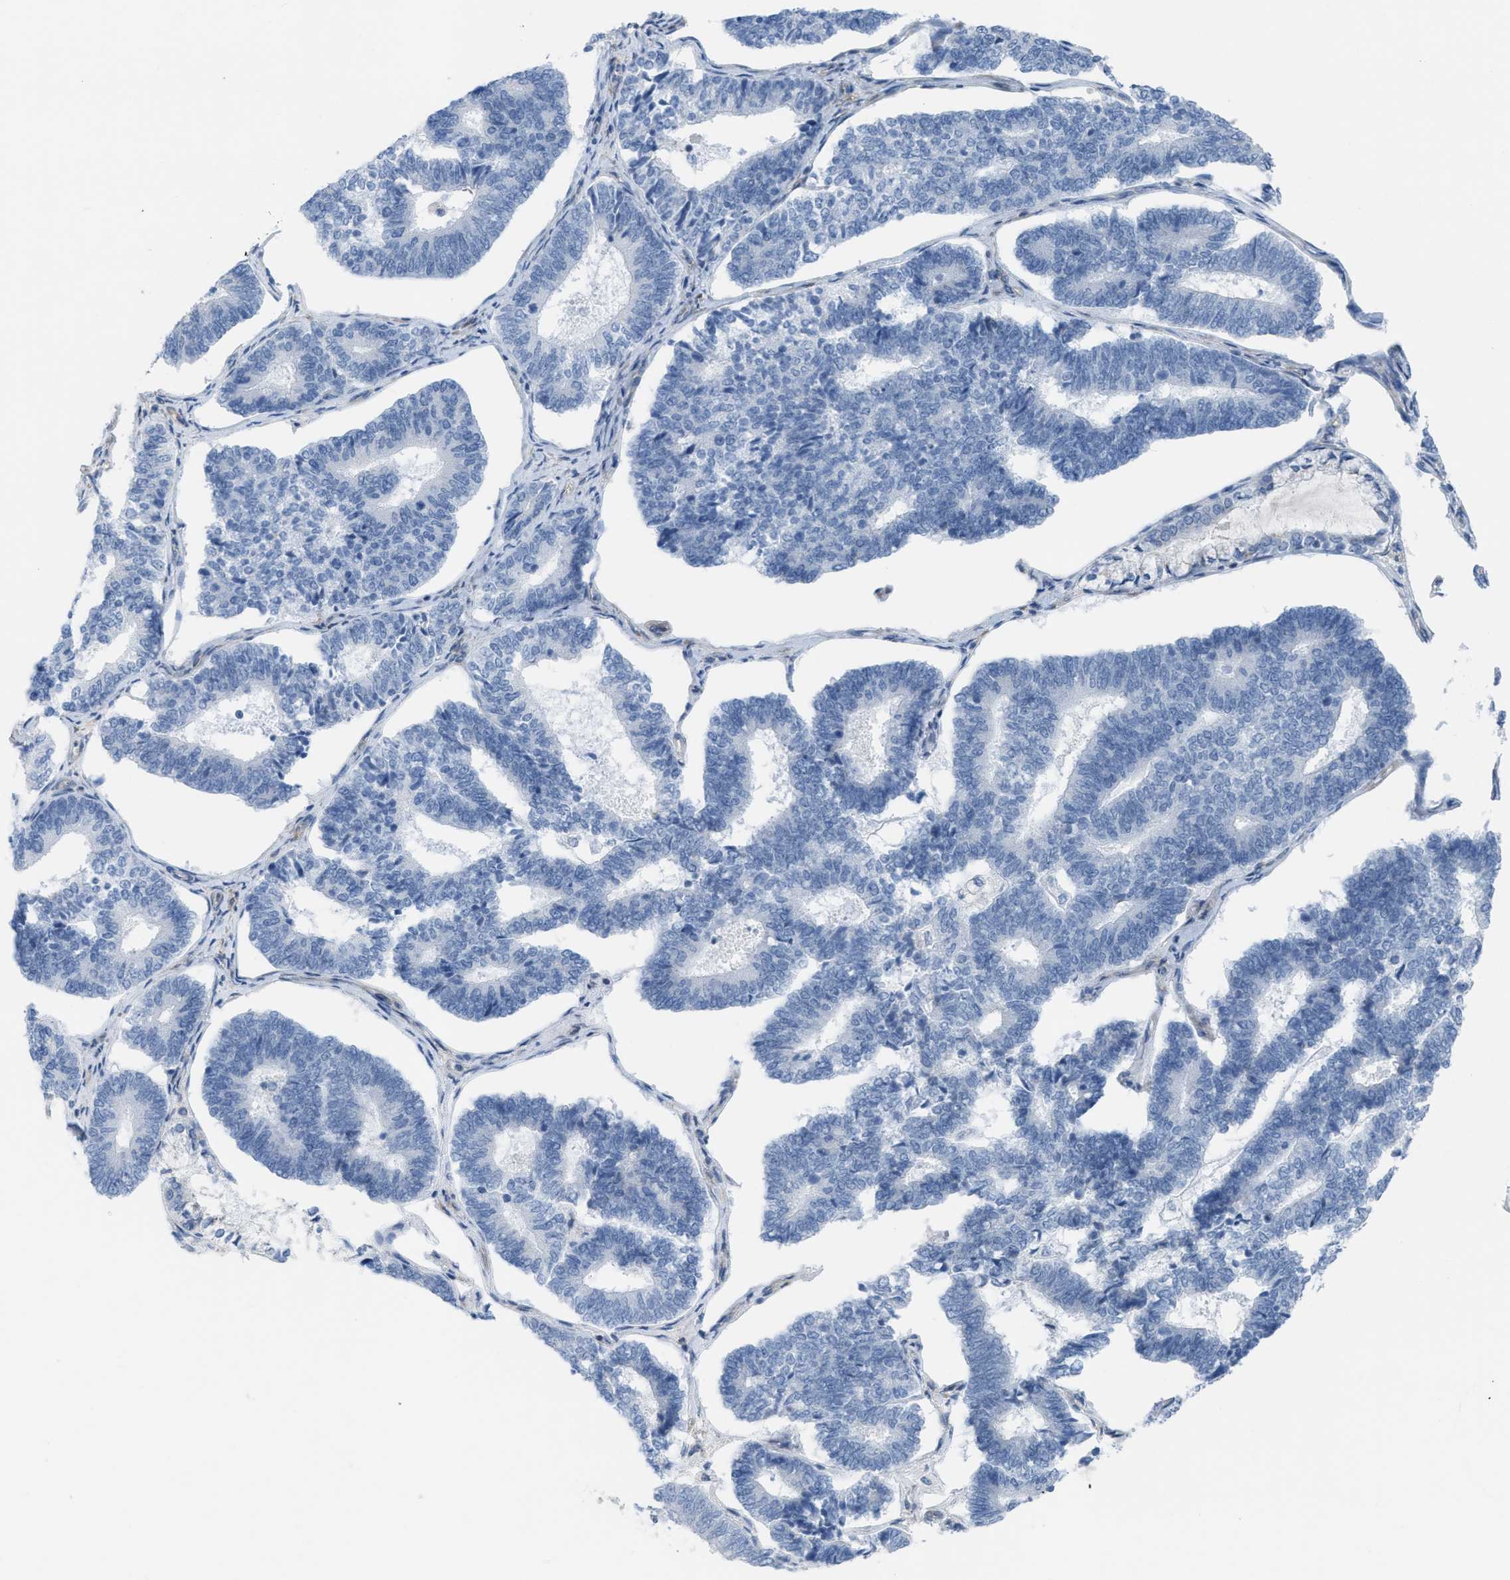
{"staining": {"intensity": "negative", "quantity": "none", "location": "none"}, "tissue": "endometrial cancer", "cell_type": "Tumor cells", "image_type": "cancer", "snomed": [{"axis": "morphology", "description": "Adenocarcinoma, NOS"}, {"axis": "topography", "description": "Endometrium"}], "caption": "A histopathology image of adenocarcinoma (endometrial) stained for a protein reveals no brown staining in tumor cells. (Brightfield microscopy of DAB immunohistochemistry at high magnification).", "gene": "ASGR1", "patient": {"sex": "female", "age": 70}}